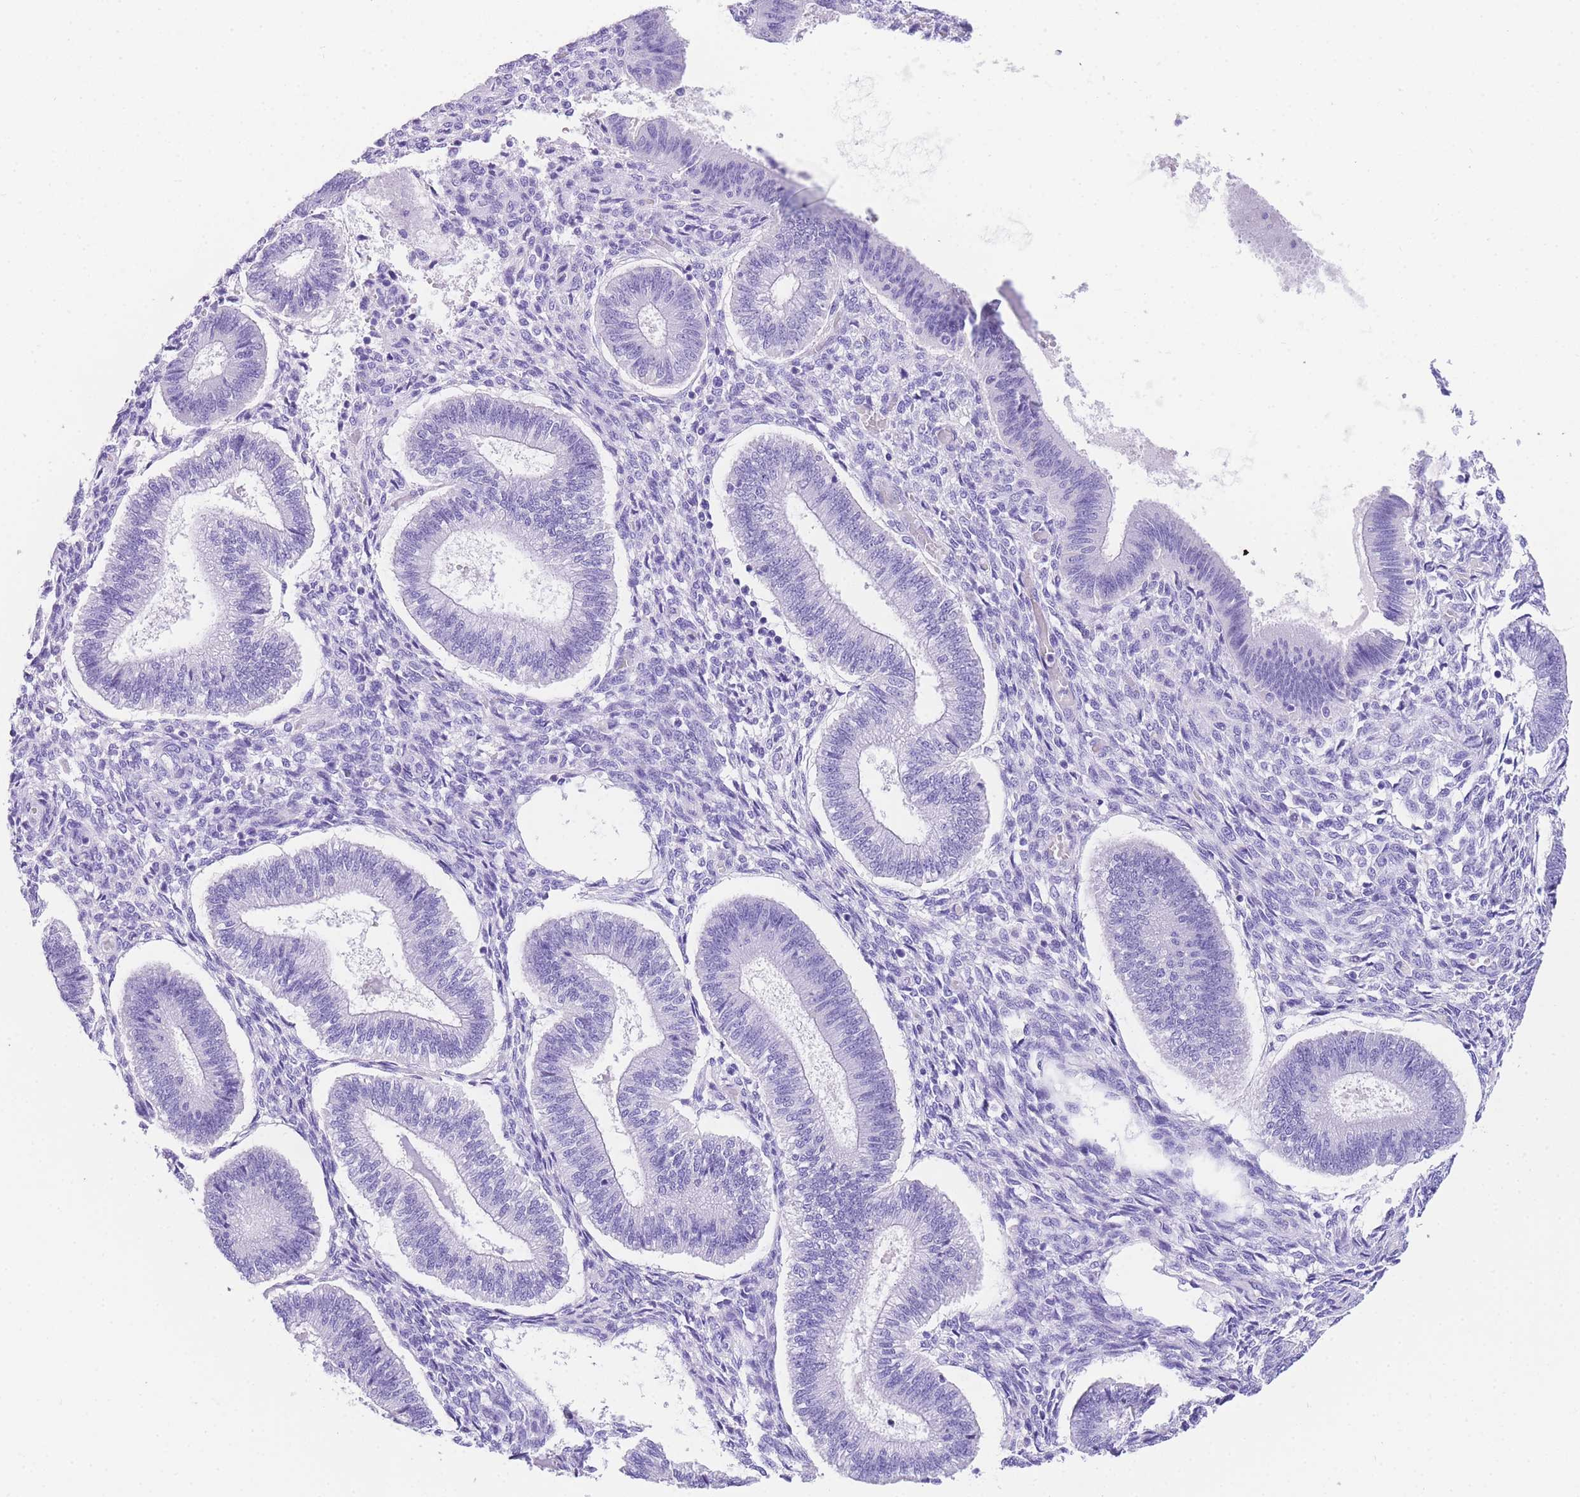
{"staining": {"intensity": "negative", "quantity": "none", "location": "none"}, "tissue": "endometrium", "cell_type": "Cells in endometrial stroma", "image_type": "normal", "snomed": [{"axis": "morphology", "description": "Normal tissue, NOS"}, {"axis": "topography", "description": "Endometrium"}], "caption": "Immunohistochemistry (IHC) photomicrograph of benign endometrium stained for a protein (brown), which exhibits no positivity in cells in endometrial stroma.", "gene": "NKD2", "patient": {"sex": "female", "age": 25}}